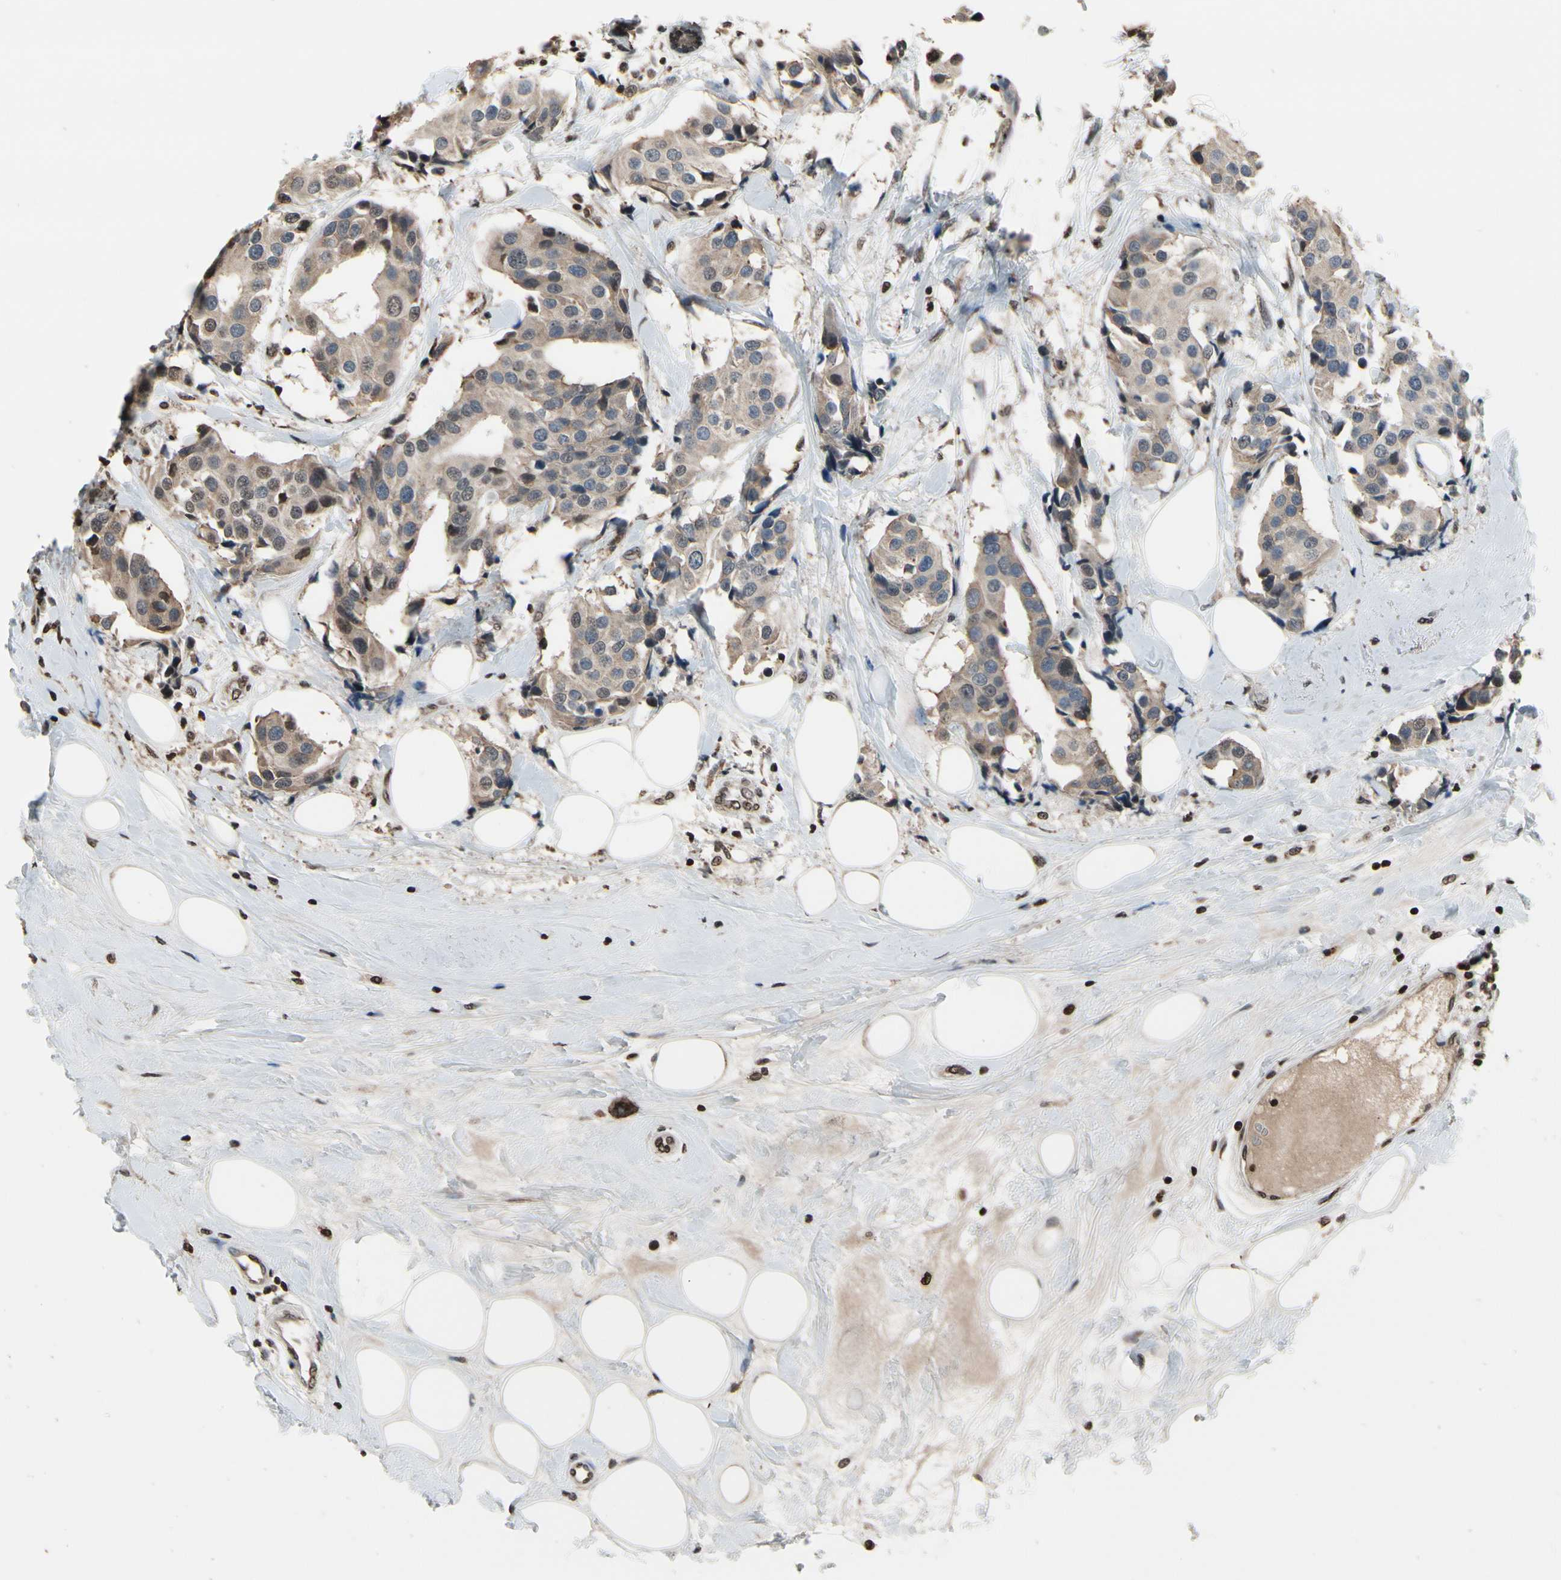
{"staining": {"intensity": "weak", "quantity": ">75%", "location": "cytoplasmic/membranous"}, "tissue": "breast cancer", "cell_type": "Tumor cells", "image_type": "cancer", "snomed": [{"axis": "morphology", "description": "Normal tissue, NOS"}, {"axis": "morphology", "description": "Duct carcinoma"}, {"axis": "topography", "description": "Breast"}], "caption": "Human breast invasive ductal carcinoma stained with a protein marker shows weak staining in tumor cells.", "gene": "HIPK2", "patient": {"sex": "female", "age": 39}}